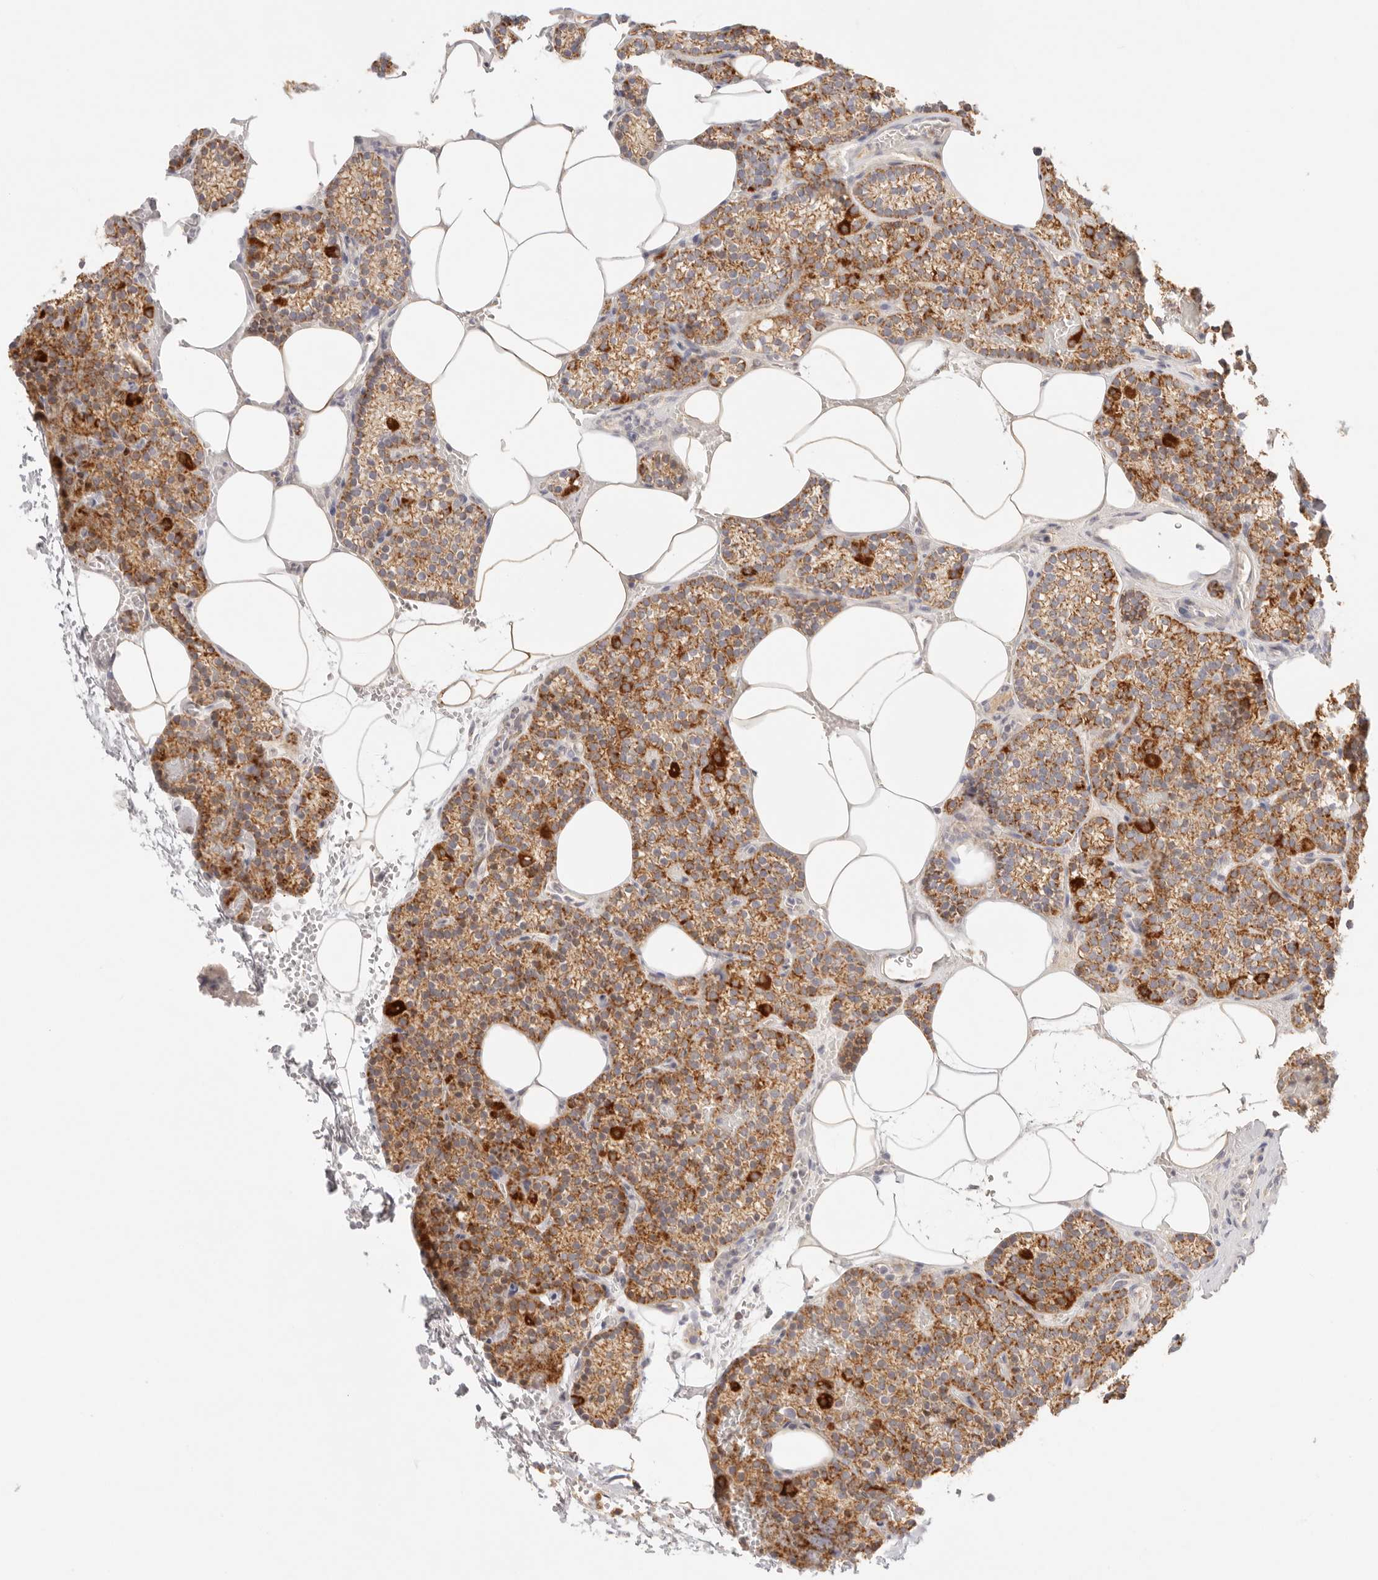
{"staining": {"intensity": "strong", "quantity": ">75%", "location": "cytoplasmic/membranous"}, "tissue": "parathyroid gland", "cell_type": "Glandular cells", "image_type": "normal", "snomed": [{"axis": "morphology", "description": "Normal tissue, NOS"}, {"axis": "topography", "description": "Parathyroid gland"}], "caption": "Immunohistochemistry (IHC) staining of benign parathyroid gland, which displays high levels of strong cytoplasmic/membranous expression in approximately >75% of glandular cells indicating strong cytoplasmic/membranous protein positivity. The staining was performed using DAB (3,3'-diaminobenzidine) (brown) for protein detection and nuclei were counterstained in hematoxylin (blue).", "gene": "COA6", "patient": {"sex": "male", "age": 58}}